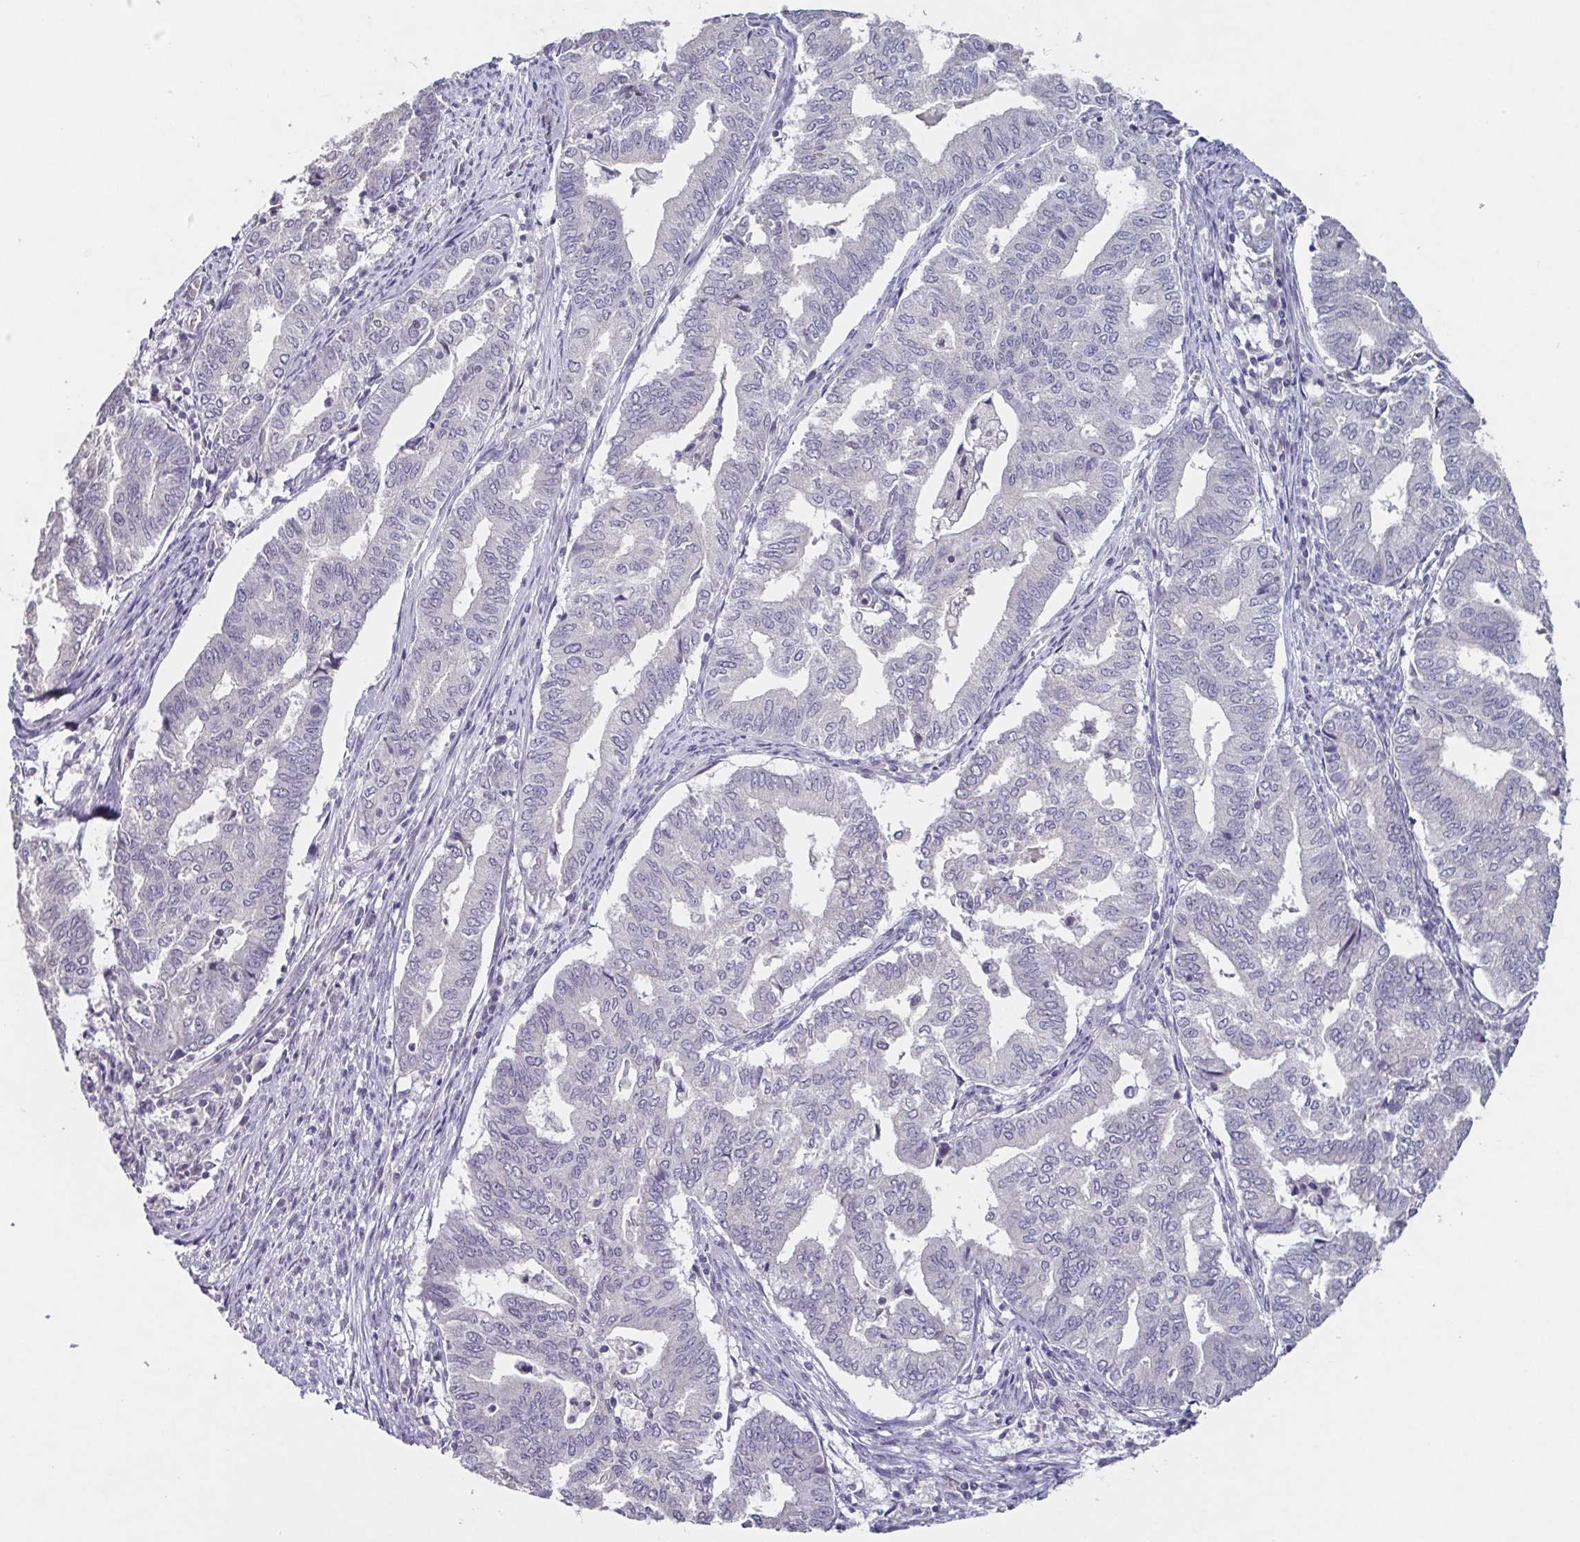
{"staining": {"intensity": "negative", "quantity": "none", "location": "none"}, "tissue": "endometrial cancer", "cell_type": "Tumor cells", "image_type": "cancer", "snomed": [{"axis": "morphology", "description": "Adenocarcinoma, NOS"}, {"axis": "topography", "description": "Endometrium"}], "caption": "Immunohistochemistry (IHC) micrograph of human endometrial cancer stained for a protein (brown), which reveals no expression in tumor cells.", "gene": "GHRL", "patient": {"sex": "female", "age": 79}}